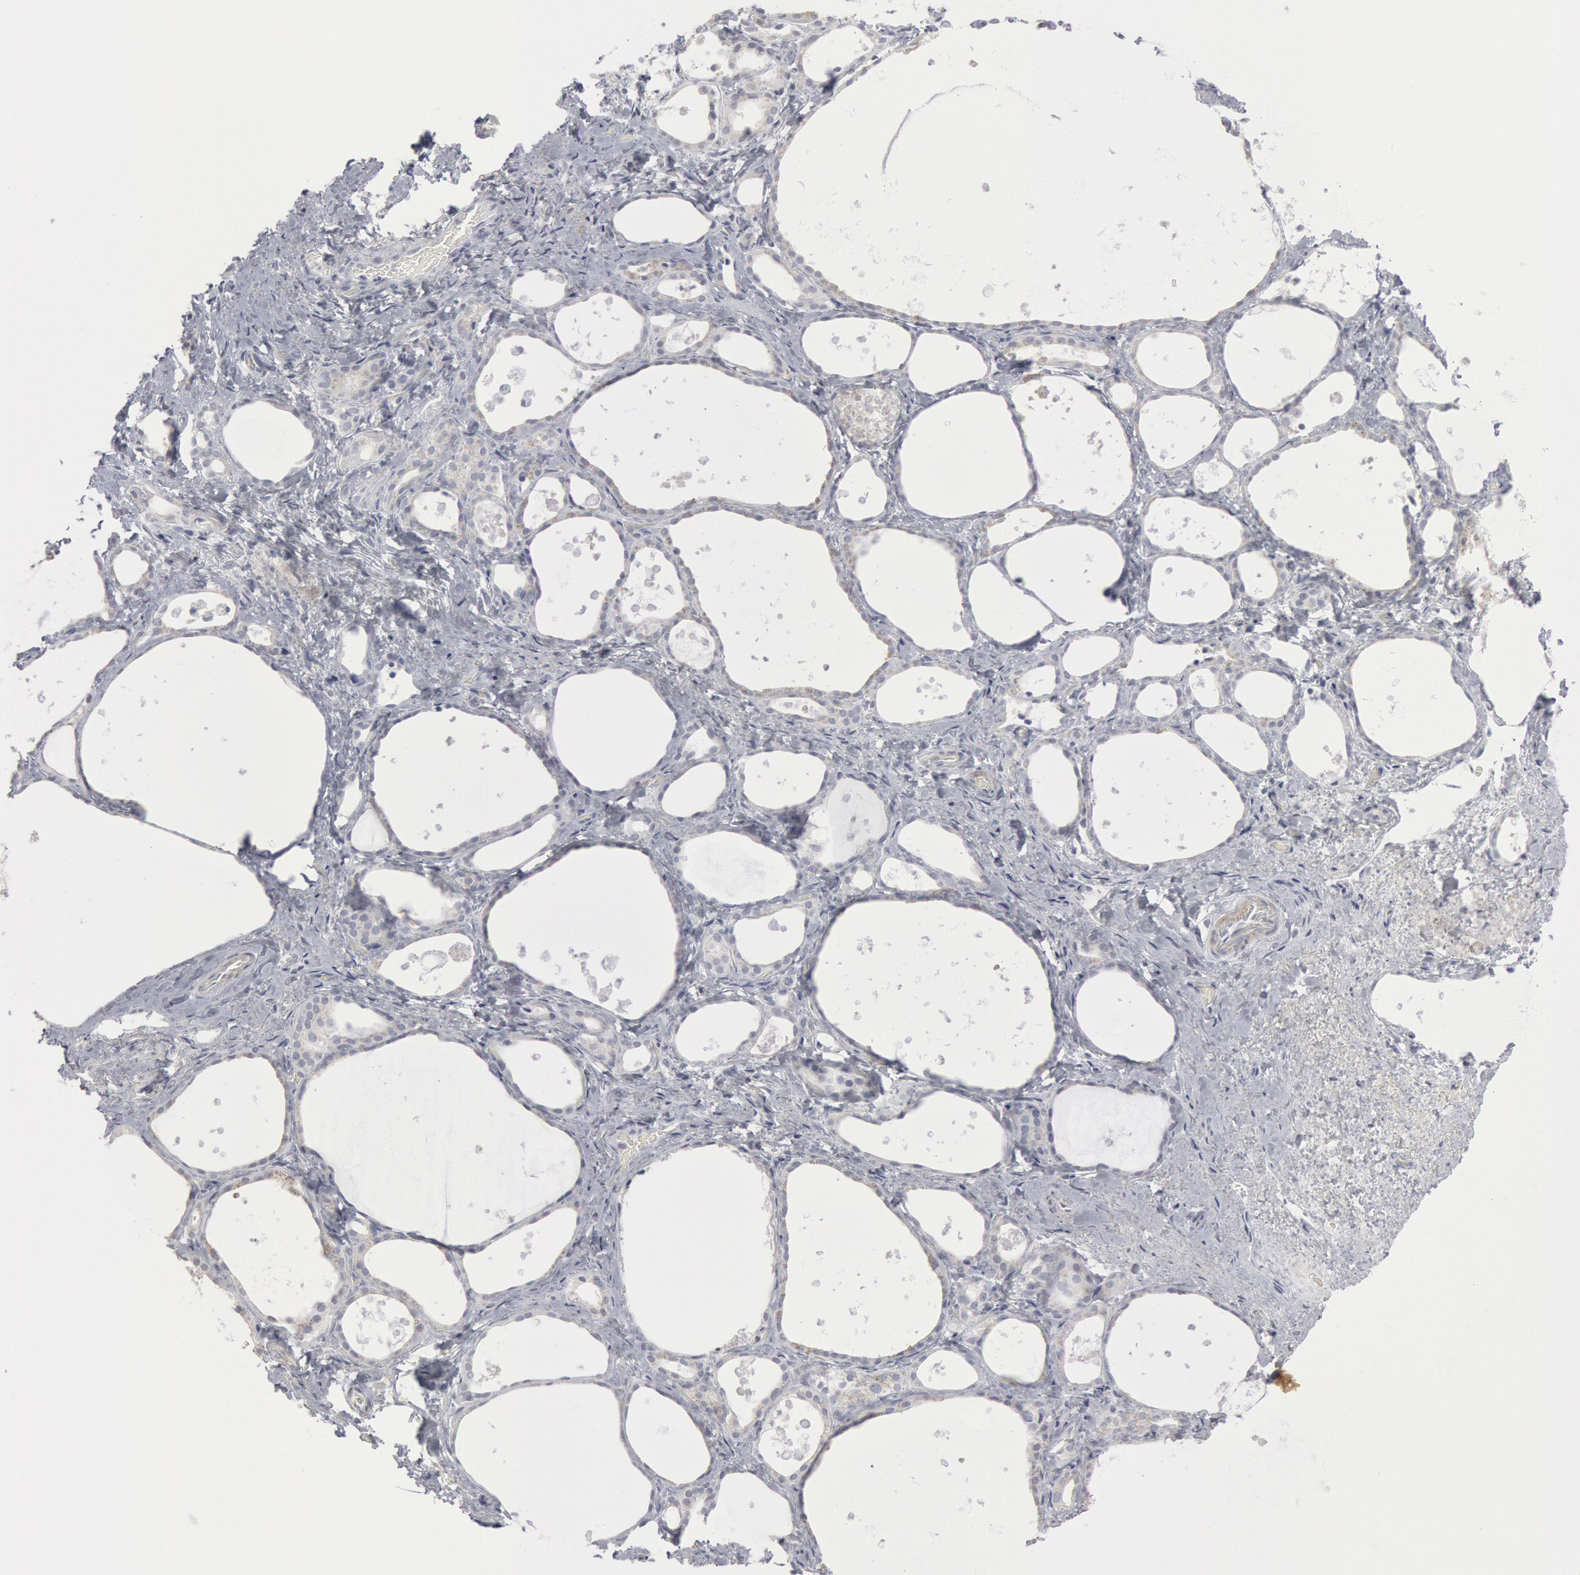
{"staining": {"intensity": "negative", "quantity": "none", "location": "none"}, "tissue": "thyroid gland", "cell_type": "Glandular cells", "image_type": "normal", "snomed": [{"axis": "morphology", "description": "Normal tissue, NOS"}, {"axis": "topography", "description": "Thyroid gland"}], "caption": "Glandular cells show no significant positivity in normal thyroid gland. Brightfield microscopy of immunohistochemistry stained with DAB (3,3'-diaminobenzidine) (brown) and hematoxylin (blue), captured at high magnification.", "gene": "DMC1", "patient": {"sex": "female", "age": 75}}